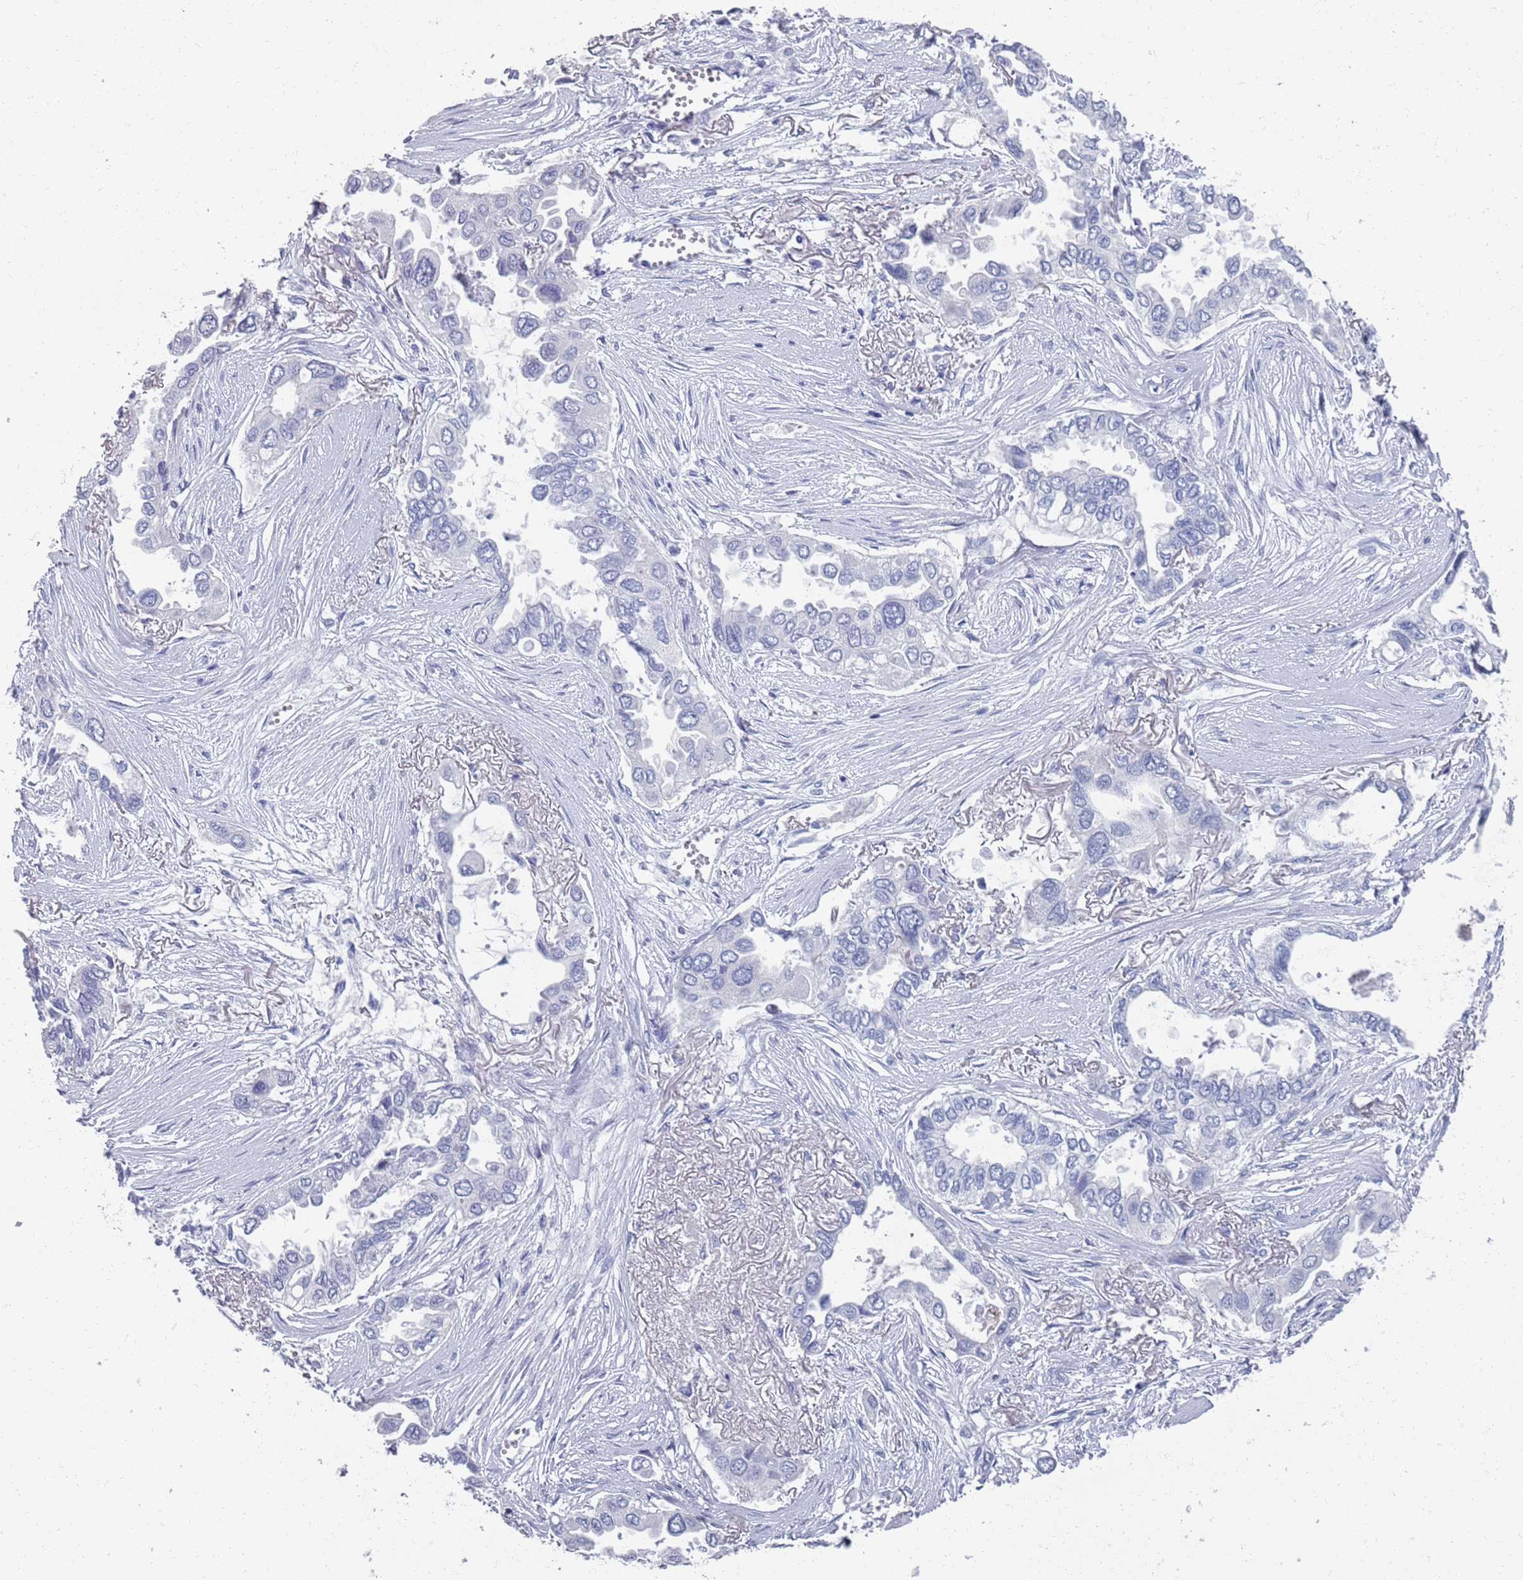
{"staining": {"intensity": "negative", "quantity": "none", "location": "none"}, "tissue": "lung cancer", "cell_type": "Tumor cells", "image_type": "cancer", "snomed": [{"axis": "morphology", "description": "Adenocarcinoma, NOS"}, {"axis": "topography", "description": "Lung"}], "caption": "Human lung cancer (adenocarcinoma) stained for a protein using immunohistochemistry (IHC) demonstrates no staining in tumor cells.", "gene": "SAMD1", "patient": {"sex": "female", "age": 76}}